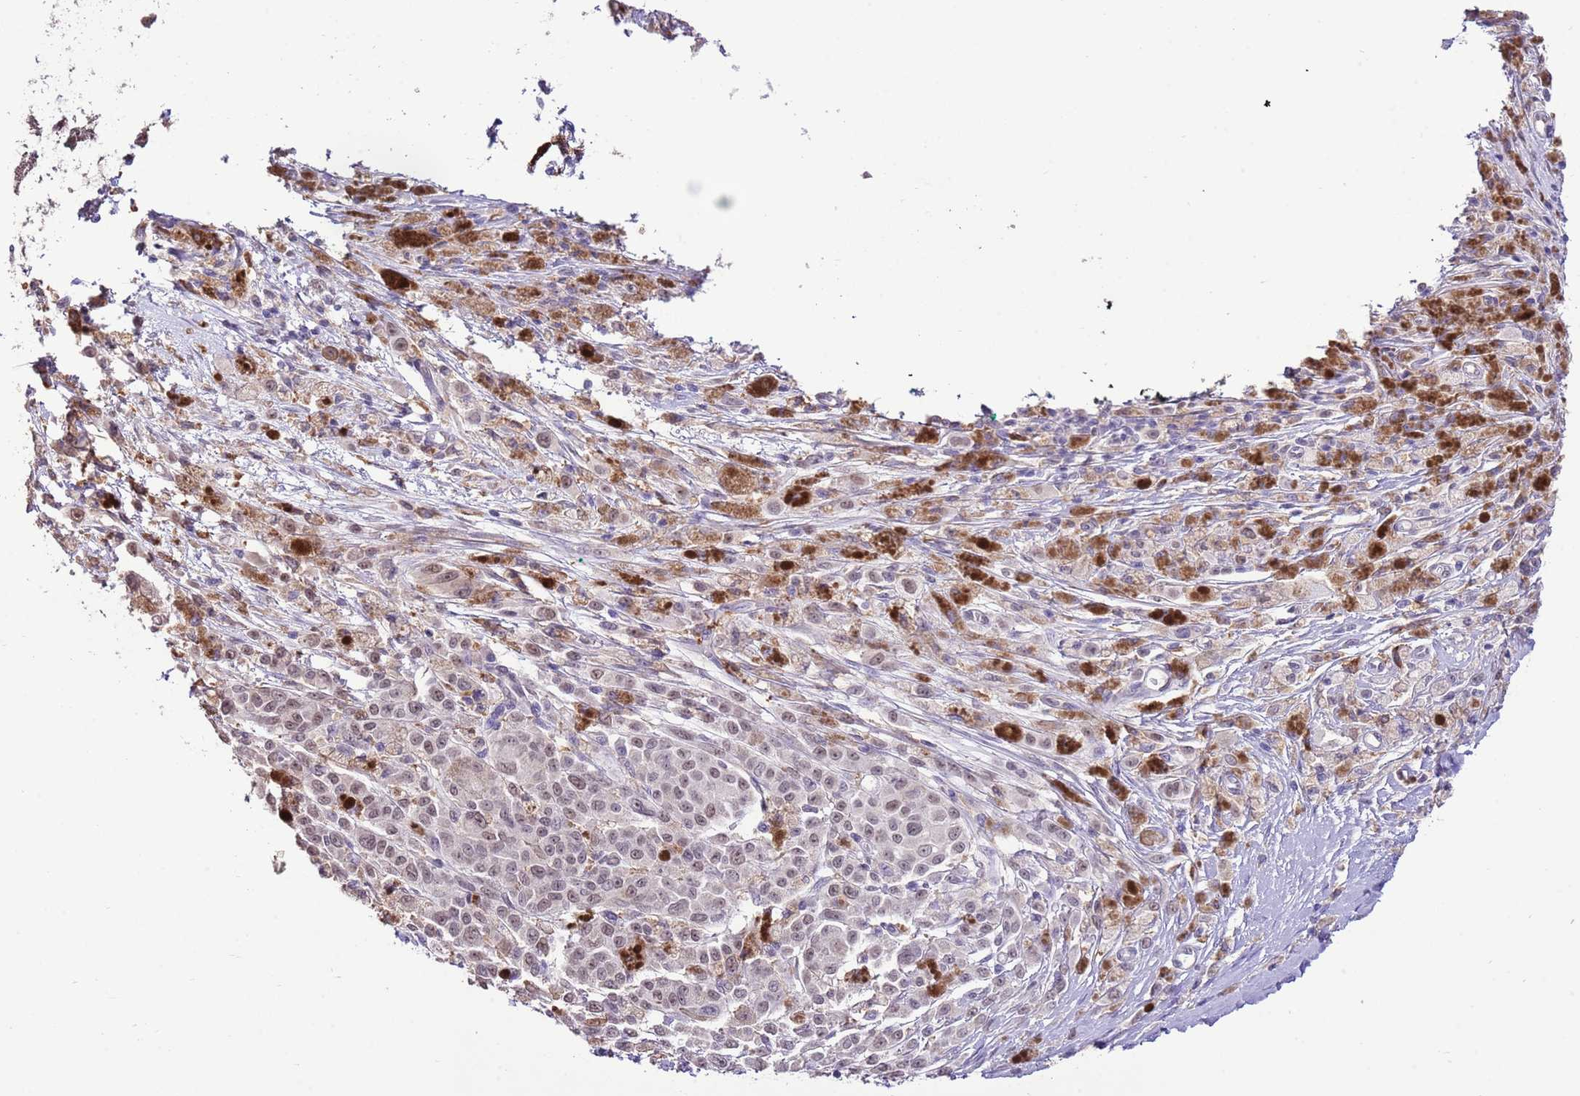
{"staining": {"intensity": "weak", "quantity": "25%-75%", "location": "nuclear"}, "tissue": "melanoma", "cell_type": "Tumor cells", "image_type": "cancer", "snomed": [{"axis": "morphology", "description": "Malignant melanoma, NOS"}, {"axis": "topography", "description": "Skin"}], "caption": "About 25%-75% of tumor cells in human malignant melanoma show weak nuclear protein staining as visualized by brown immunohistochemical staining.", "gene": "IZUMO4", "patient": {"sex": "female", "age": 52}}